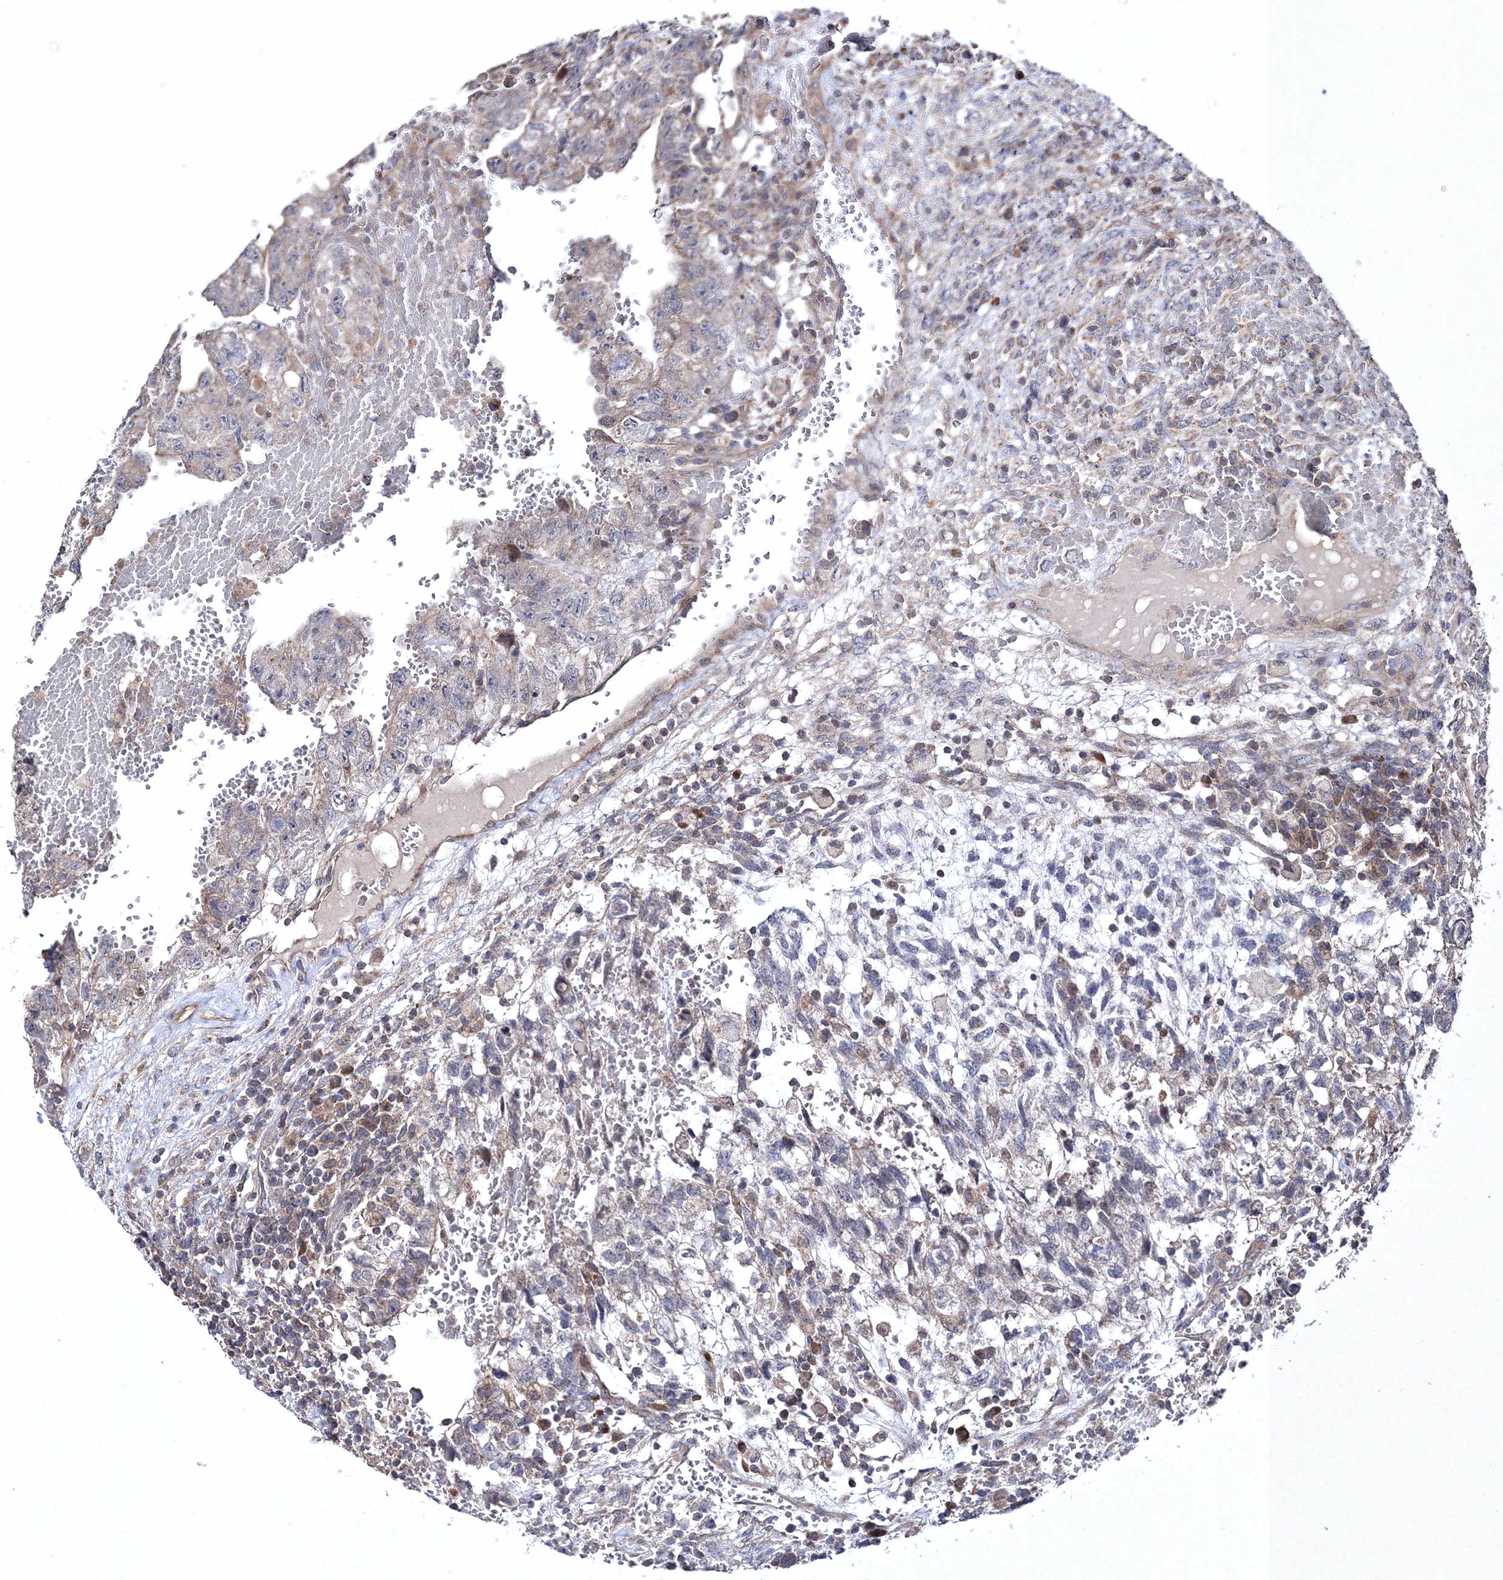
{"staining": {"intensity": "negative", "quantity": "none", "location": "none"}, "tissue": "testis cancer", "cell_type": "Tumor cells", "image_type": "cancer", "snomed": [{"axis": "morphology", "description": "Carcinoma, Embryonal, NOS"}, {"axis": "topography", "description": "Testis"}], "caption": "The photomicrograph exhibits no staining of tumor cells in testis embryonal carcinoma. (Brightfield microscopy of DAB IHC at high magnification).", "gene": "PPP2R2B", "patient": {"sex": "male", "age": 36}}